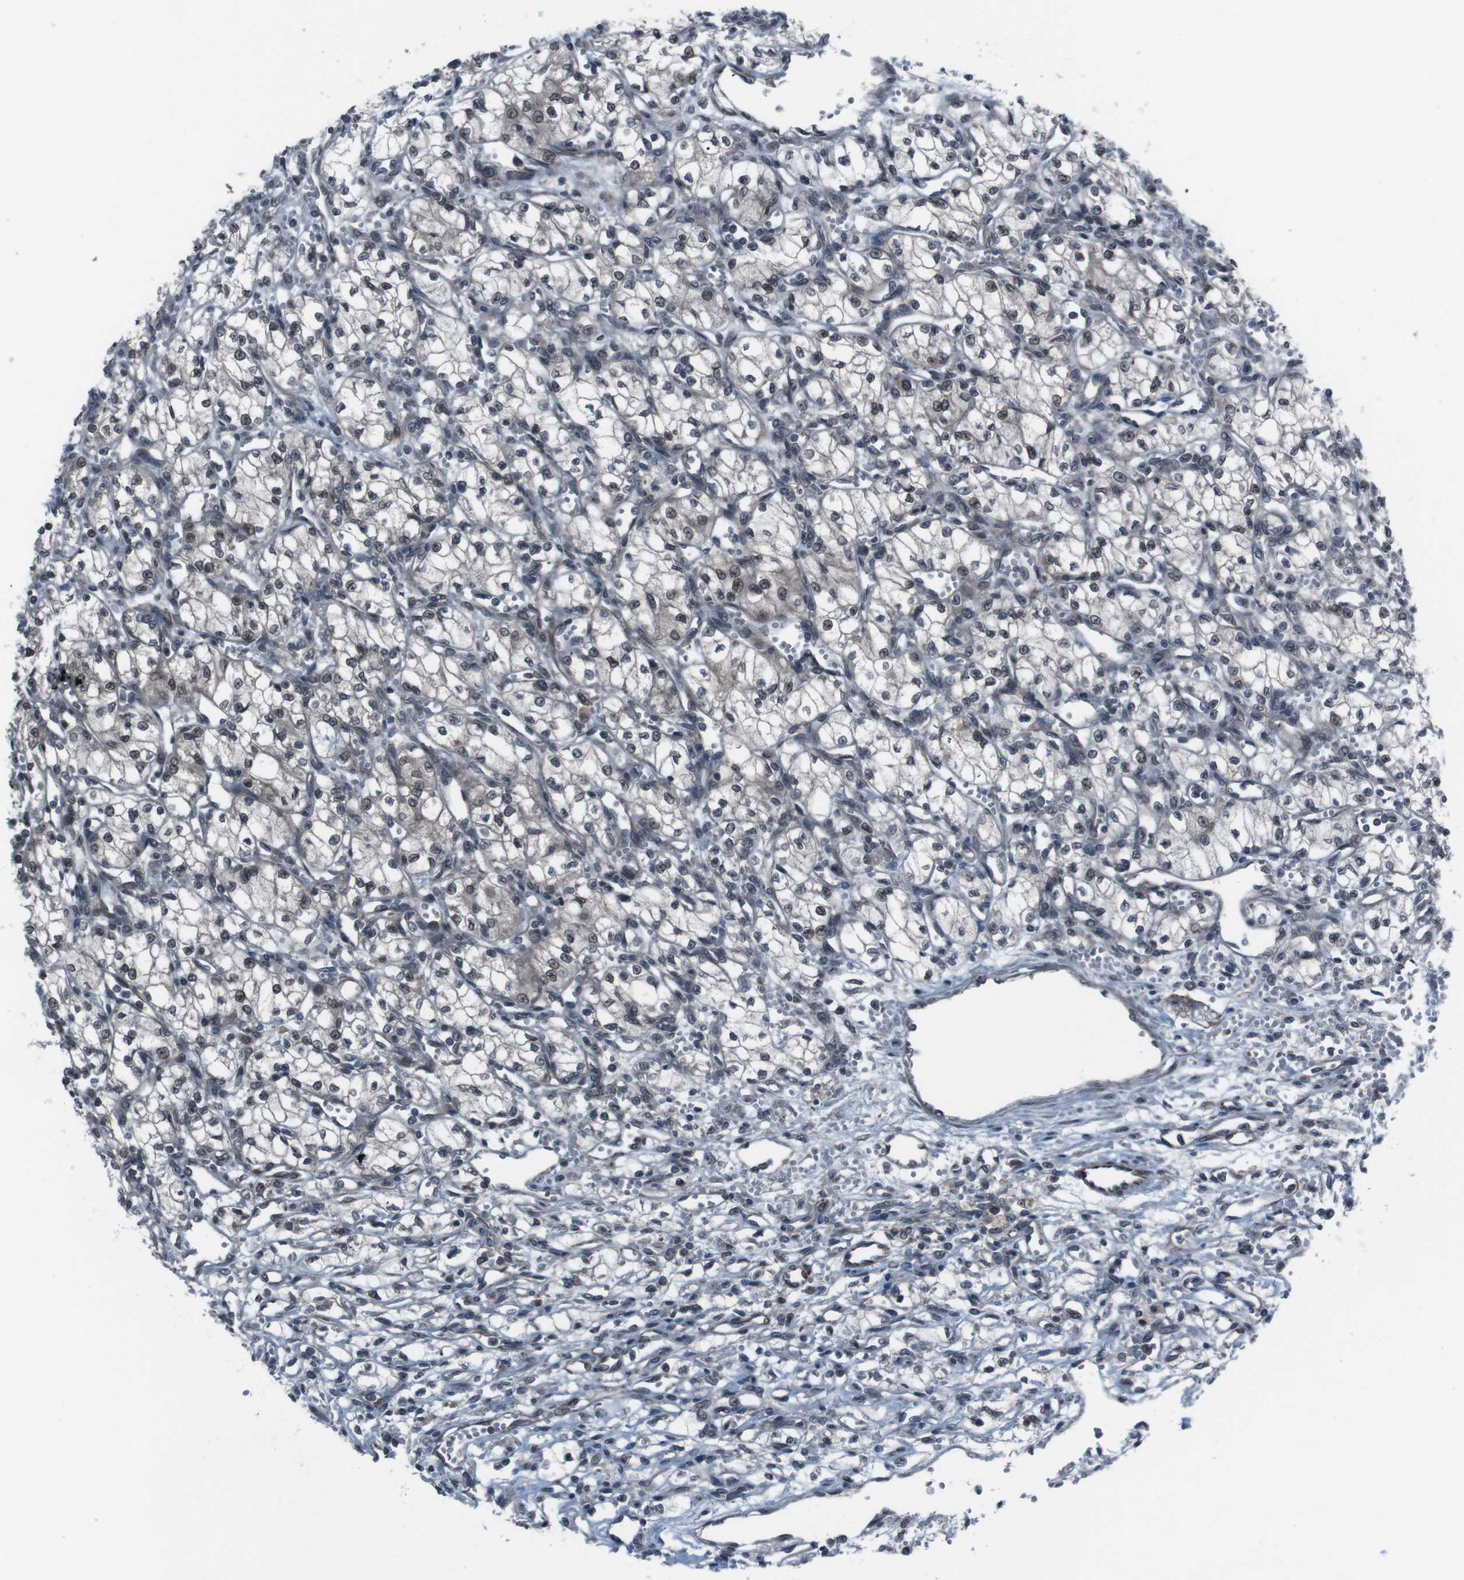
{"staining": {"intensity": "moderate", "quantity": "<25%", "location": "nuclear"}, "tissue": "renal cancer", "cell_type": "Tumor cells", "image_type": "cancer", "snomed": [{"axis": "morphology", "description": "Normal tissue, NOS"}, {"axis": "morphology", "description": "Adenocarcinoma, NOS"}, {"axis": "topography", "description": "Kidney"}], "caption": "Immunohistochemical staining of renal cancer demonstrates moderate nuclear protein positivity in about <25% of tumor cells.", "gene": "SS18L1", "patient": {"sex": "male", "age": 59}}